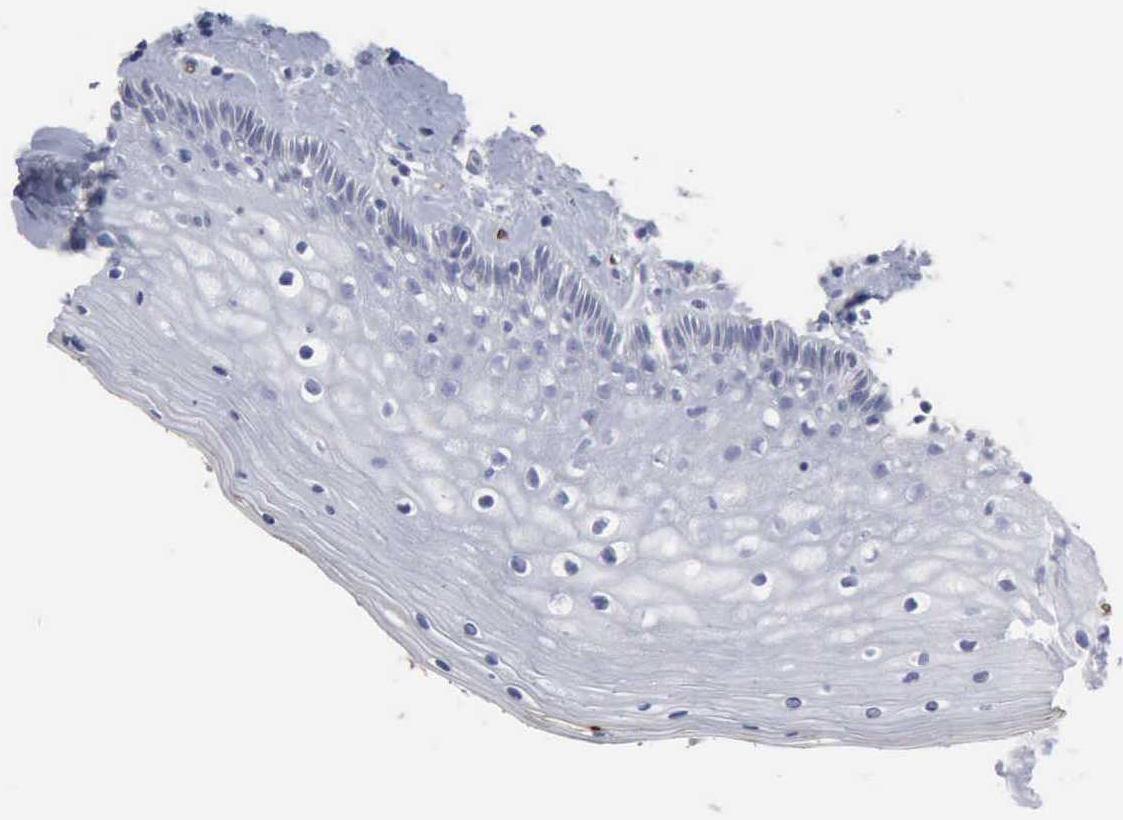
{"staining": {"intensity": "weak", "quantity": "<25%", "location": "cytoplasmic/membranous"}, "tissue": "vagina", "cell_type": "Squamous epithelial cells", "image_type": "normal", "snomed": [{"axis": "morphology", "description": "Normal tissue, NOS"}, {"axis": "topography", "description": "Vagina"}], "caption": "A histopathology image of human vagina is negative for staining in squamous epithelial cells. (DAB (3,3'-diaminobenzidine) immunohistochemistry (IHC) visualized using brightfield microscopy, high magnification).", "gene": "TGFB1", "patient": {"sex": "female", "age": 46}}